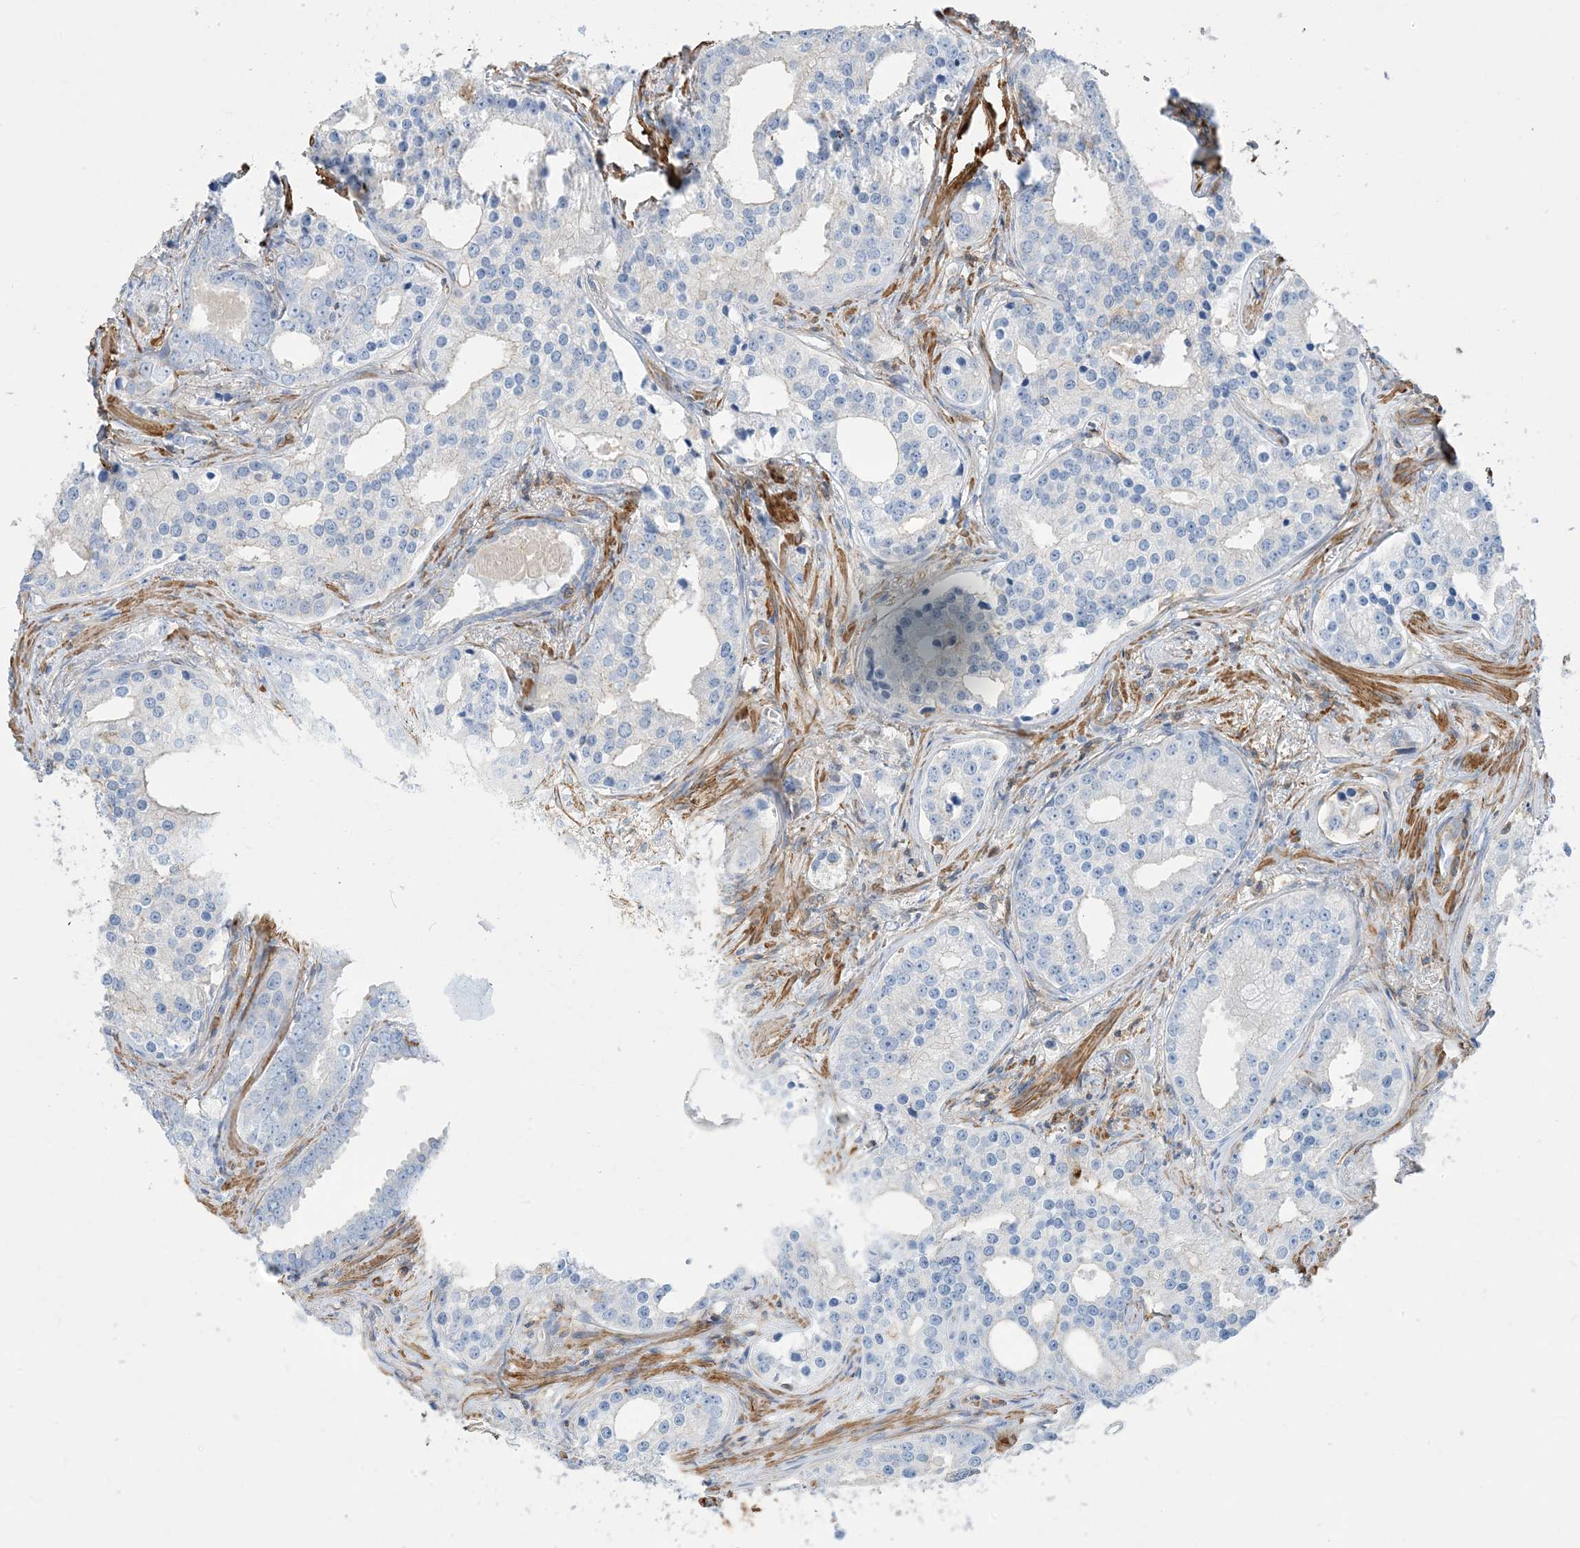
{"staining": {"intensity": "negative", "quantity": "none", "location": "none"}, "tissue": "prostate cancer", "cell_type": "Tumor cells", "image_type": "cancer", "snomed": [{"axis": "morphology", "description": "Adenocarcinoma, High grade"}, {"axis": "topography", "description": "Prostate"}], "caption": "Prostate cancer was stained to show a protein in brown. There is no significant staining in tumor cells.", "gene": "GTF3C2", "patient": {"sex": "male", "age": 62}}